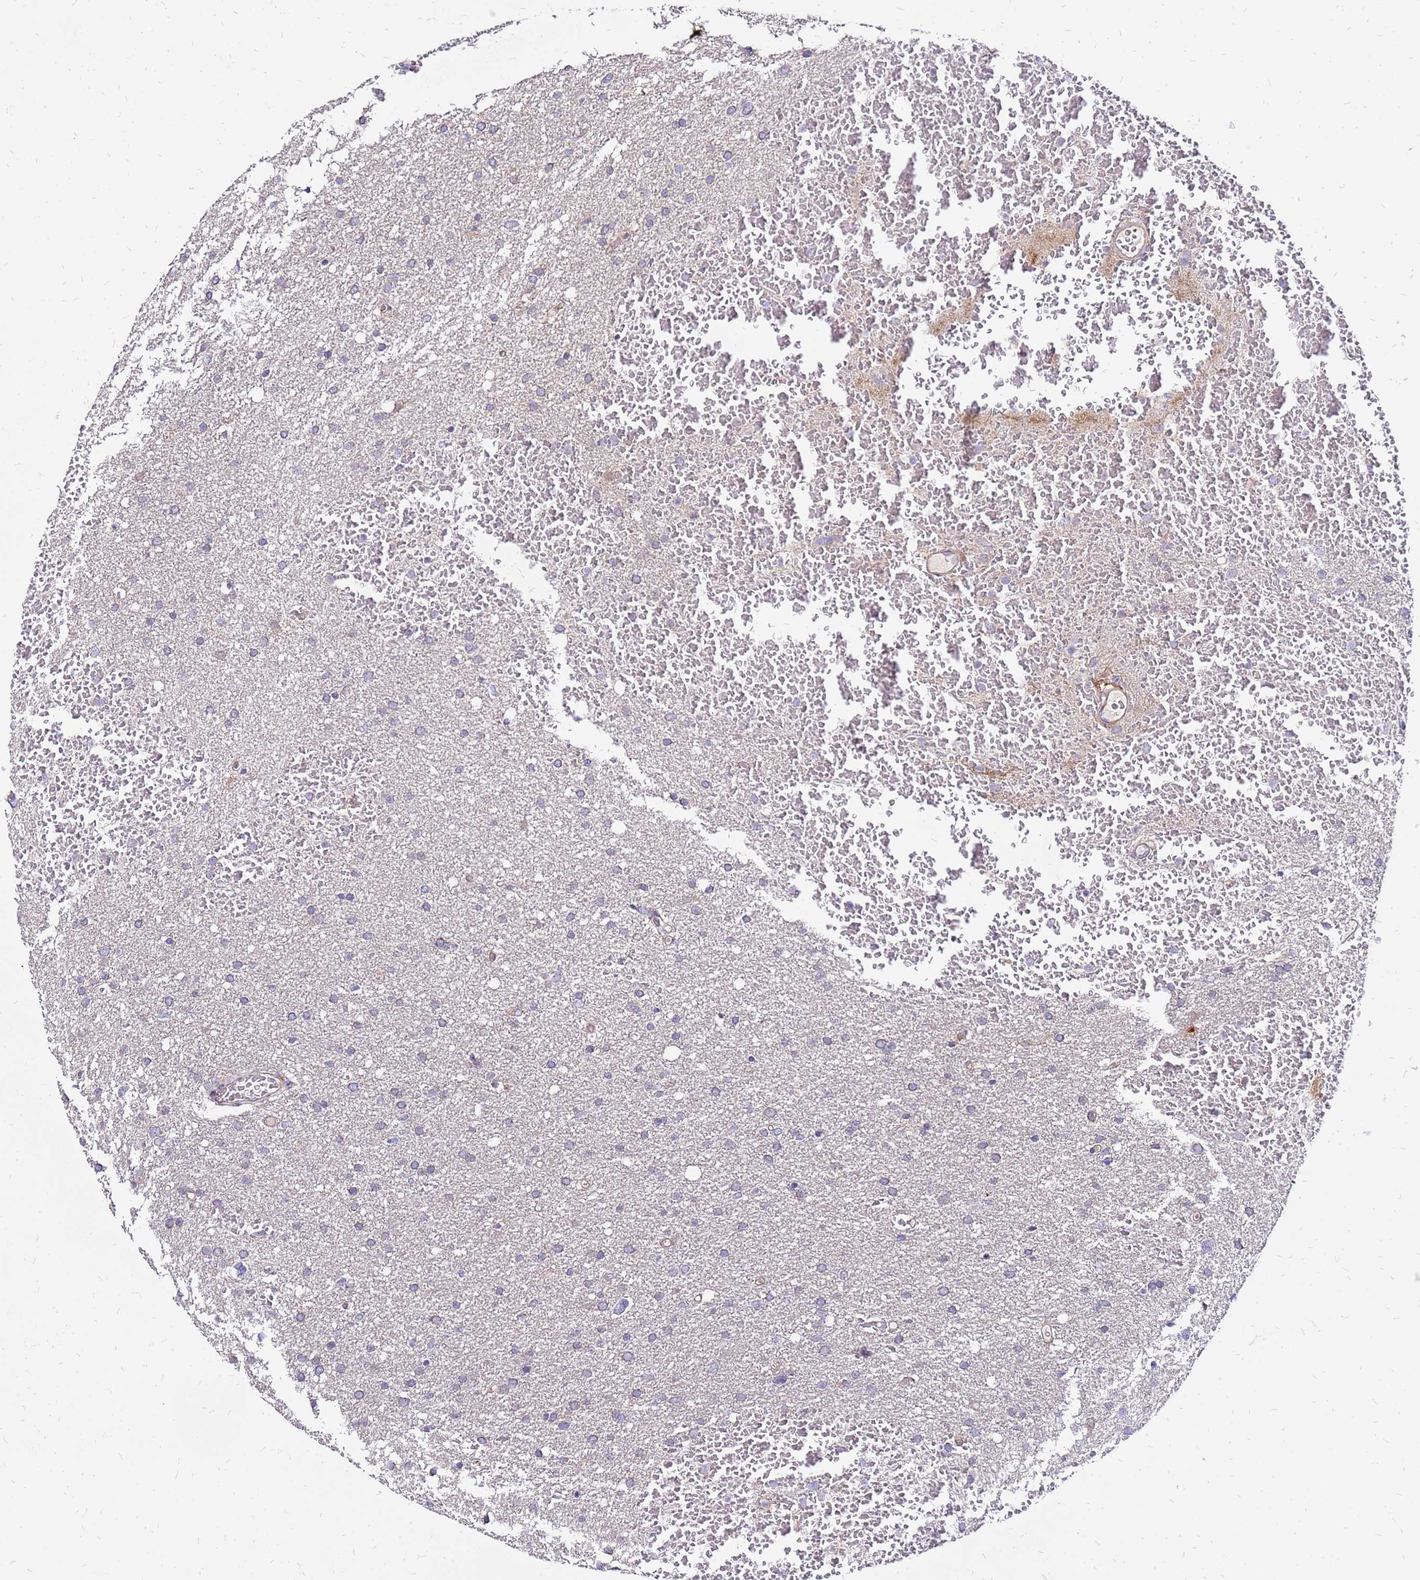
{"staining": {"intensity": "negative", "quantity": "none", "location": "none"}, "tissue": "glioma", "cell_type": "Tumor cells", "image_type": "cancer", "snomed": [{"axis": "morphology", "description": "Glioma, malignant, High grade"}, {"axis": "topography", "description": "Cerebral cortex"}], "caption": "A micrograph of glioma stained for a protein shows no brown staining in tumor cells.", "gene": "VMO1", "patient": {"sex": "female", "age": 36}}